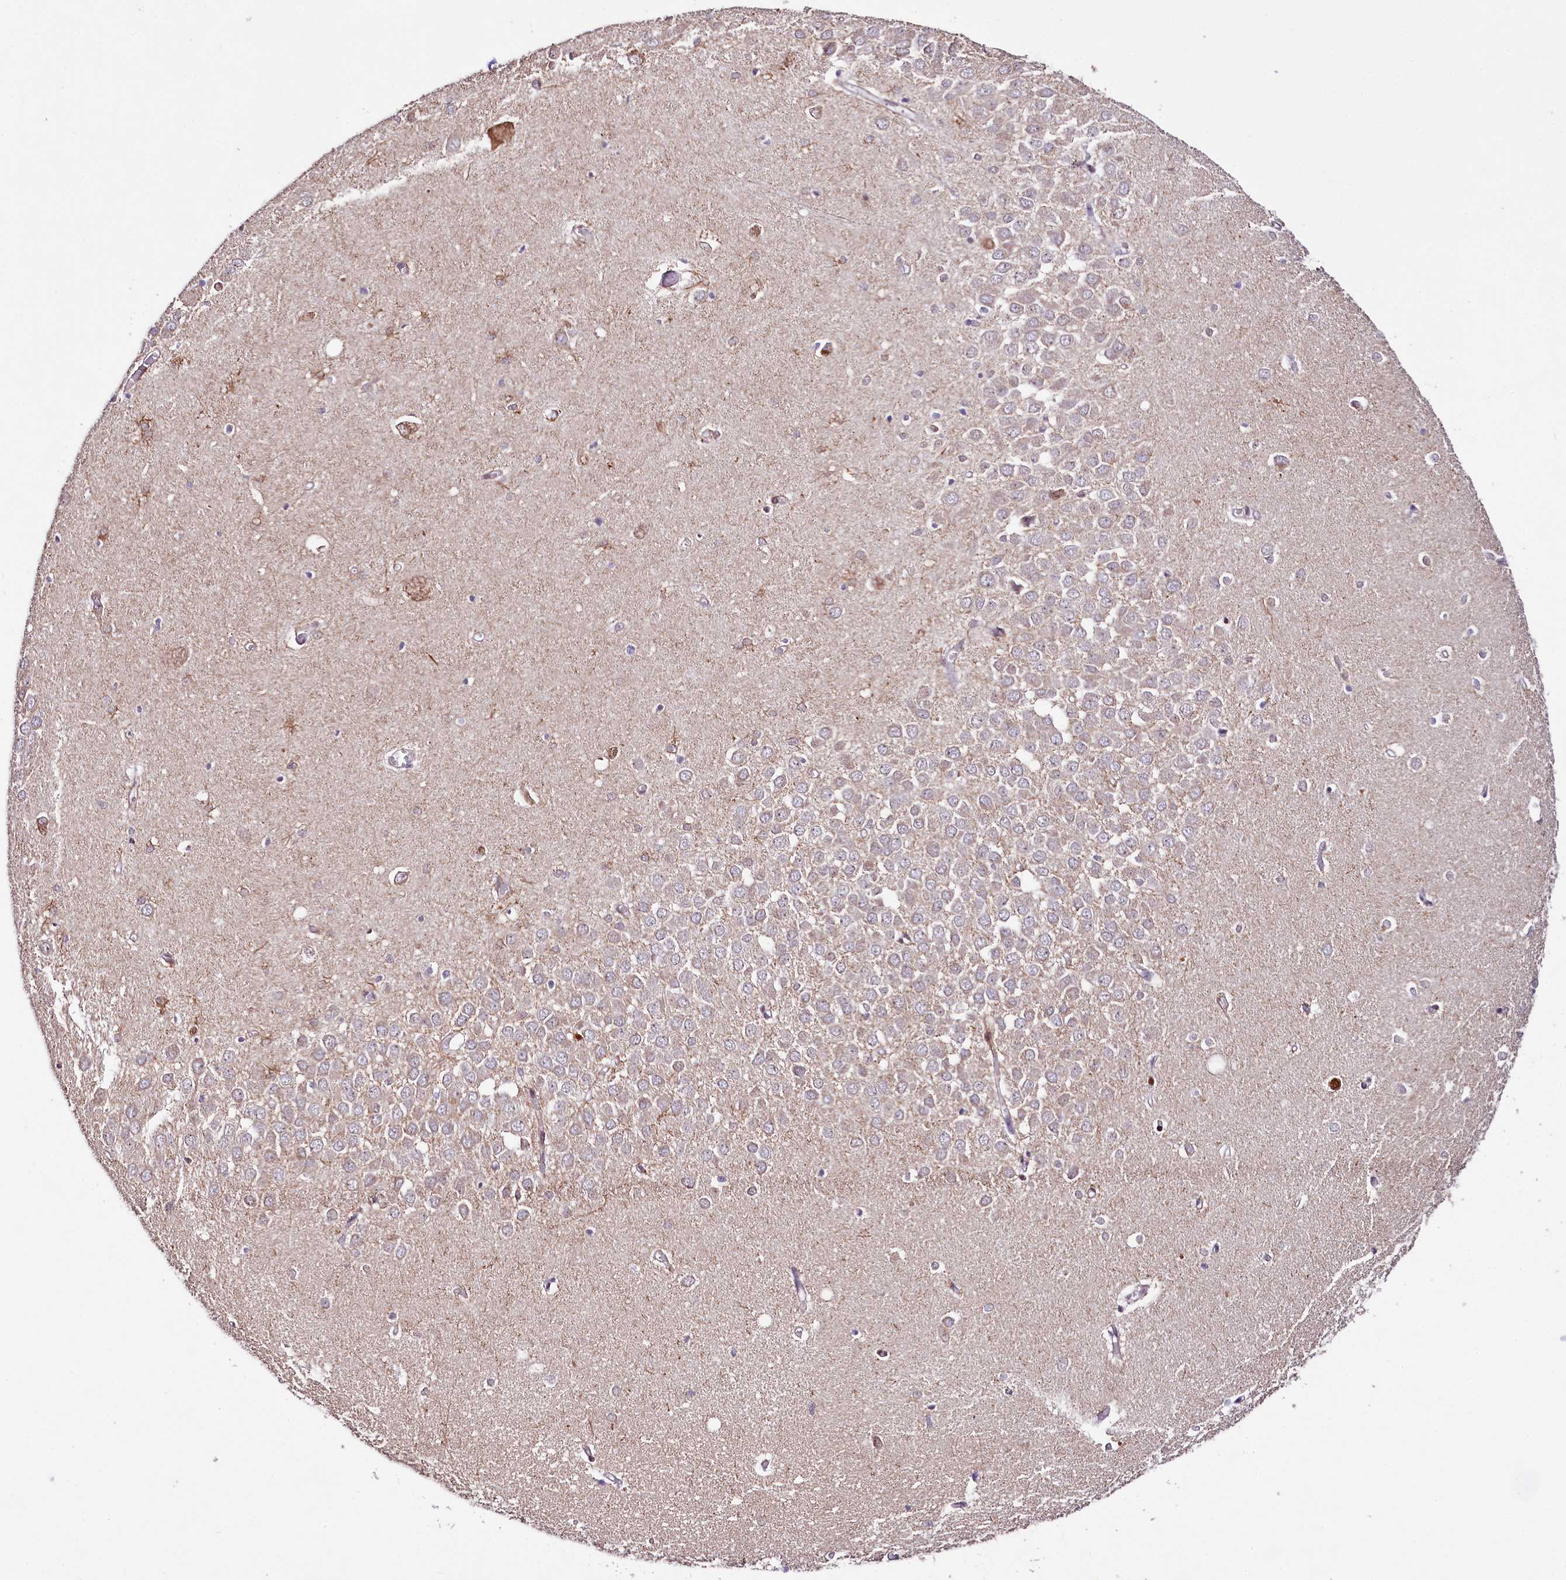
{"staining": {"intensity": "negative", "quantity": "none", "location": "none"}, "tissue": "hippocampus", "cell_type": "Glial cells", "image_type": "normal", "snomed": [{"axis": "morphology", "description": "Normal tissue, NOS"}, {"axis": "topography", "description": "Hippocampus"}], "caption": "Immunohistochemistry (IHC) histopathology image of normal hippocampus: hippocampus stained with DAB reveals no significant protein positivity in glial cells.", "gene": "ZNF226", "patient": {"sex": "male", "age": 70}}